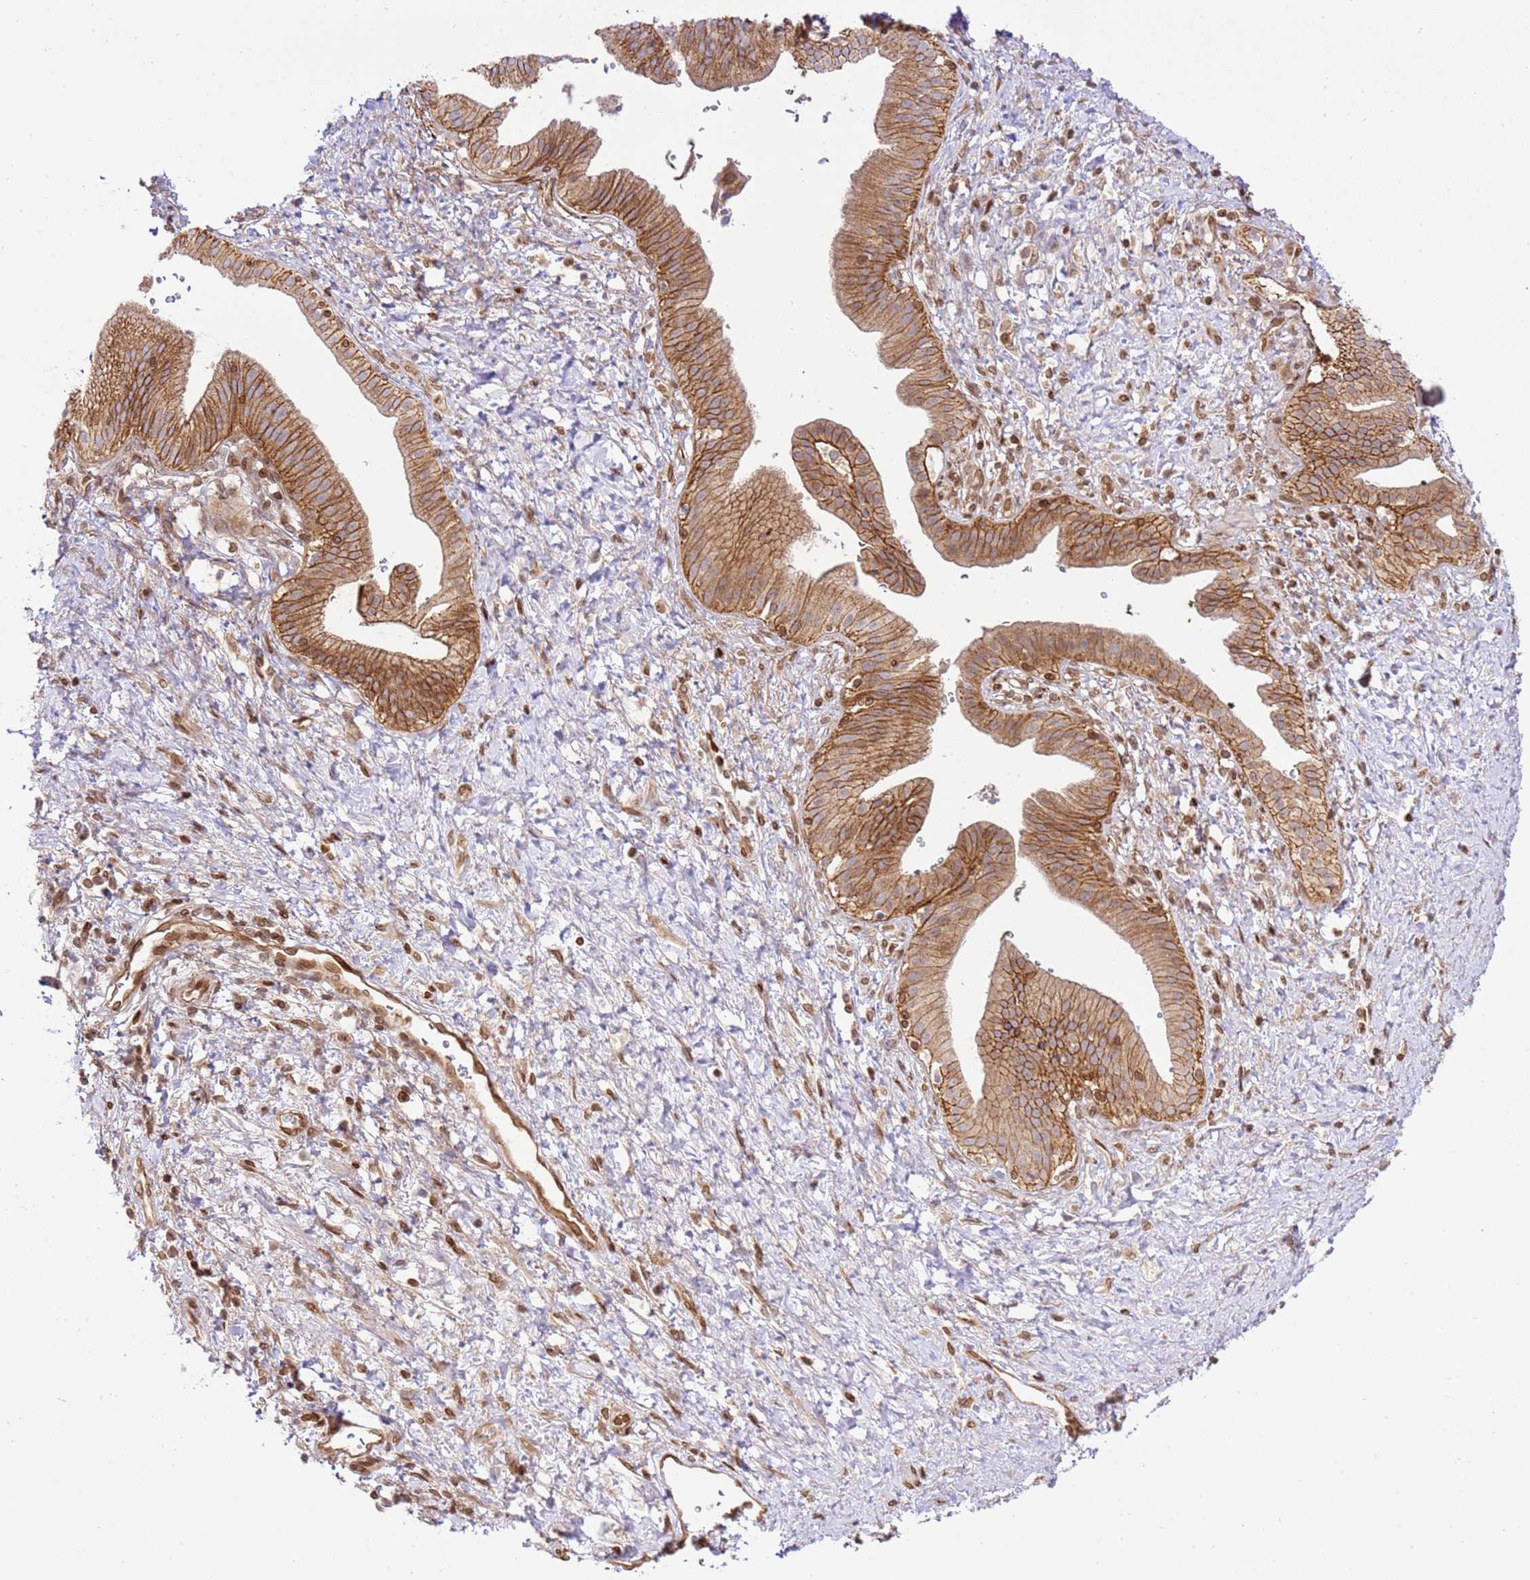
{"staining": {"intensity": "moderate", "quantity": ">75%", "location": "cytoplasmic/membranous"}, "tissue": "pancreatic cancer", "cell_type": "Tumor cells", "image_type": "cancer", "snomed": [{"axis": "morphology", "description": "Adenocarcinoma, NOS"}, {"axis": "topography", "description": "Pancreas"}], "caption": "Protein expression by immunohistochemistry (IHC) reveals moderate cytoplasmic/membranous positivity in about >75% of tumor cells in pancreatic cancer.", "gene": "TRIM37", "patient": {"sex": "male", "age": 68}}